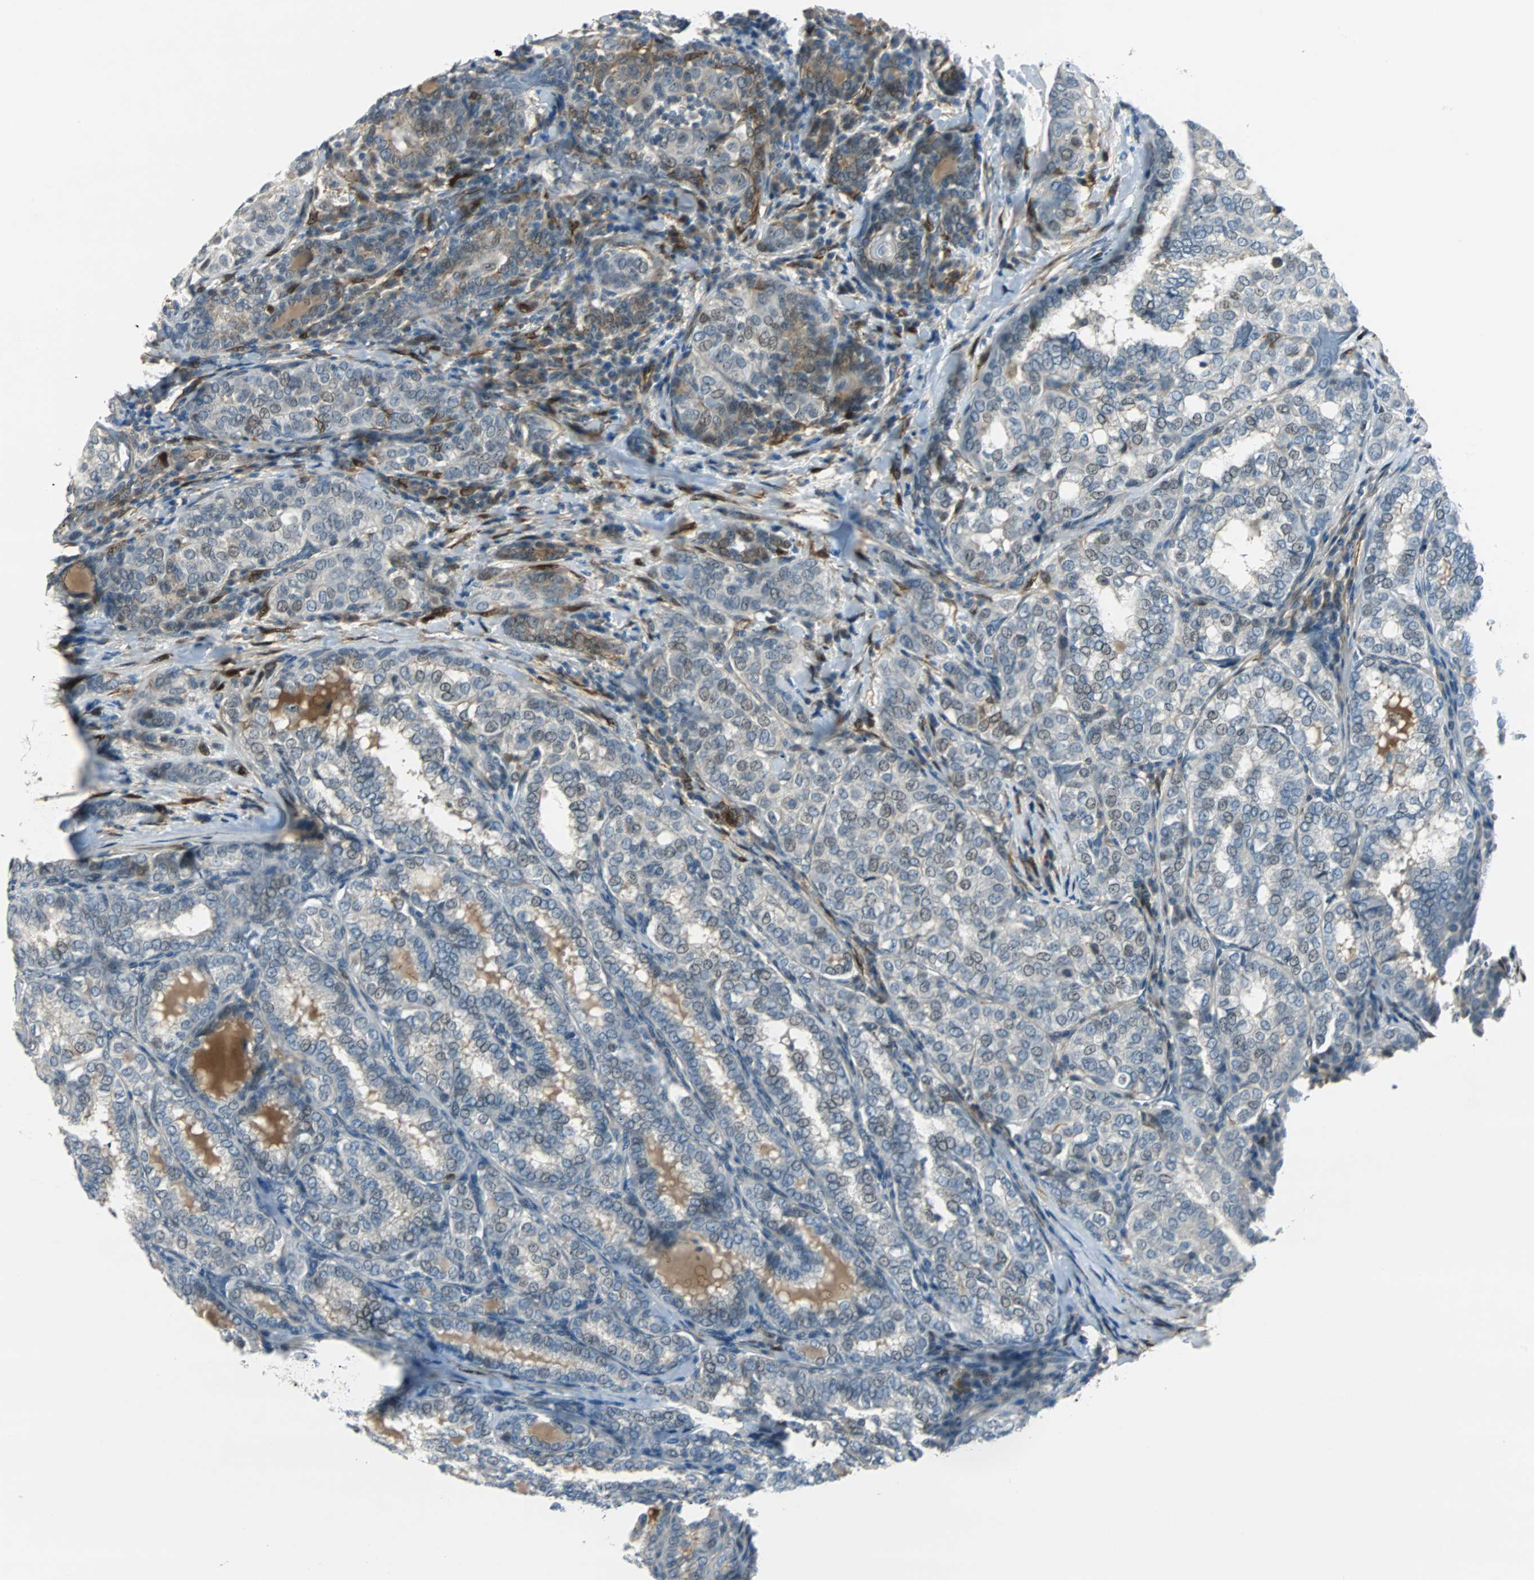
{"staining": {"intensity": "moderate", "quantity": "<25%", "location": "cytoplasmic/membranous,nuclear"}, "tissue": "thyroid cancer", "cell_type": "Tumor cells", "image_type": "cancer", "snomed": [{"axis": "morphology", "description": "Papillary adenocarcinoma, NOS"}, {"axis": "topography", "description": "Thyroid gland"}], "caption": "Papillary adenocarcinoma (thyroid) stained for a protein (brown) shows moderate cytoplasmic/membranous and nuclear positive expression in about <25% of tumor cells.", "gene": "FHL2", "patient": {"sex": "female", "age": 30}}